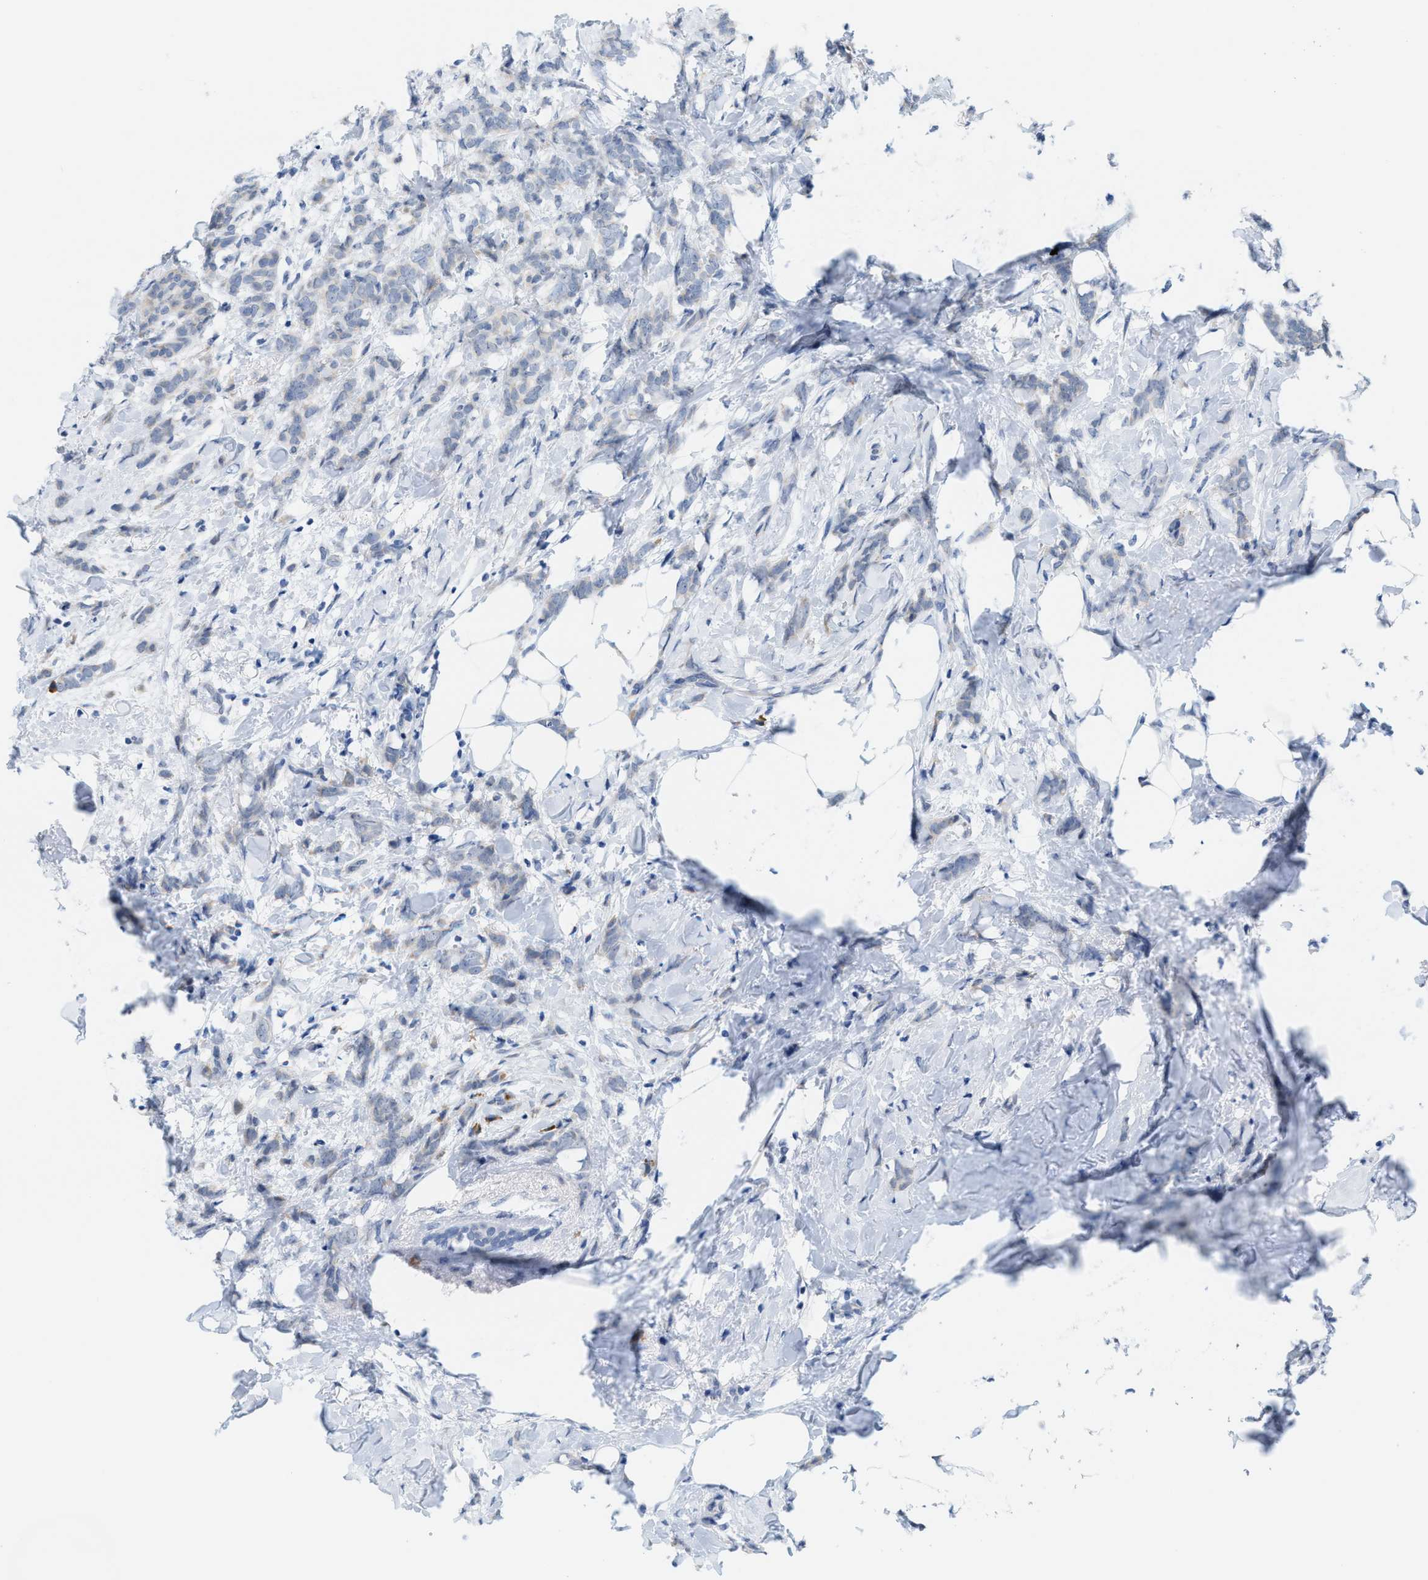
{"staining": {"intensity": "negative", "quantity": "none", "location": "none"}, "tissue": "breast cancer", "cell_type": "Tumor cells", "image_type": "cancer", "snomed": [{"axis": "morphology", "description": "Lobular carcinoma, in situ"}, {"axis": "morphology", "description": "Lobular carcinoma"}, {"axis": "topography", "description": "Breast"}], "caption": "Tumor cells show no significant protein expression in breast cancer. (DAB immunohistochemistry (IHC) with hematoxylin counter stain).", "gene": "KIFC3", "patient": {"sex": "female", "age": 41}}